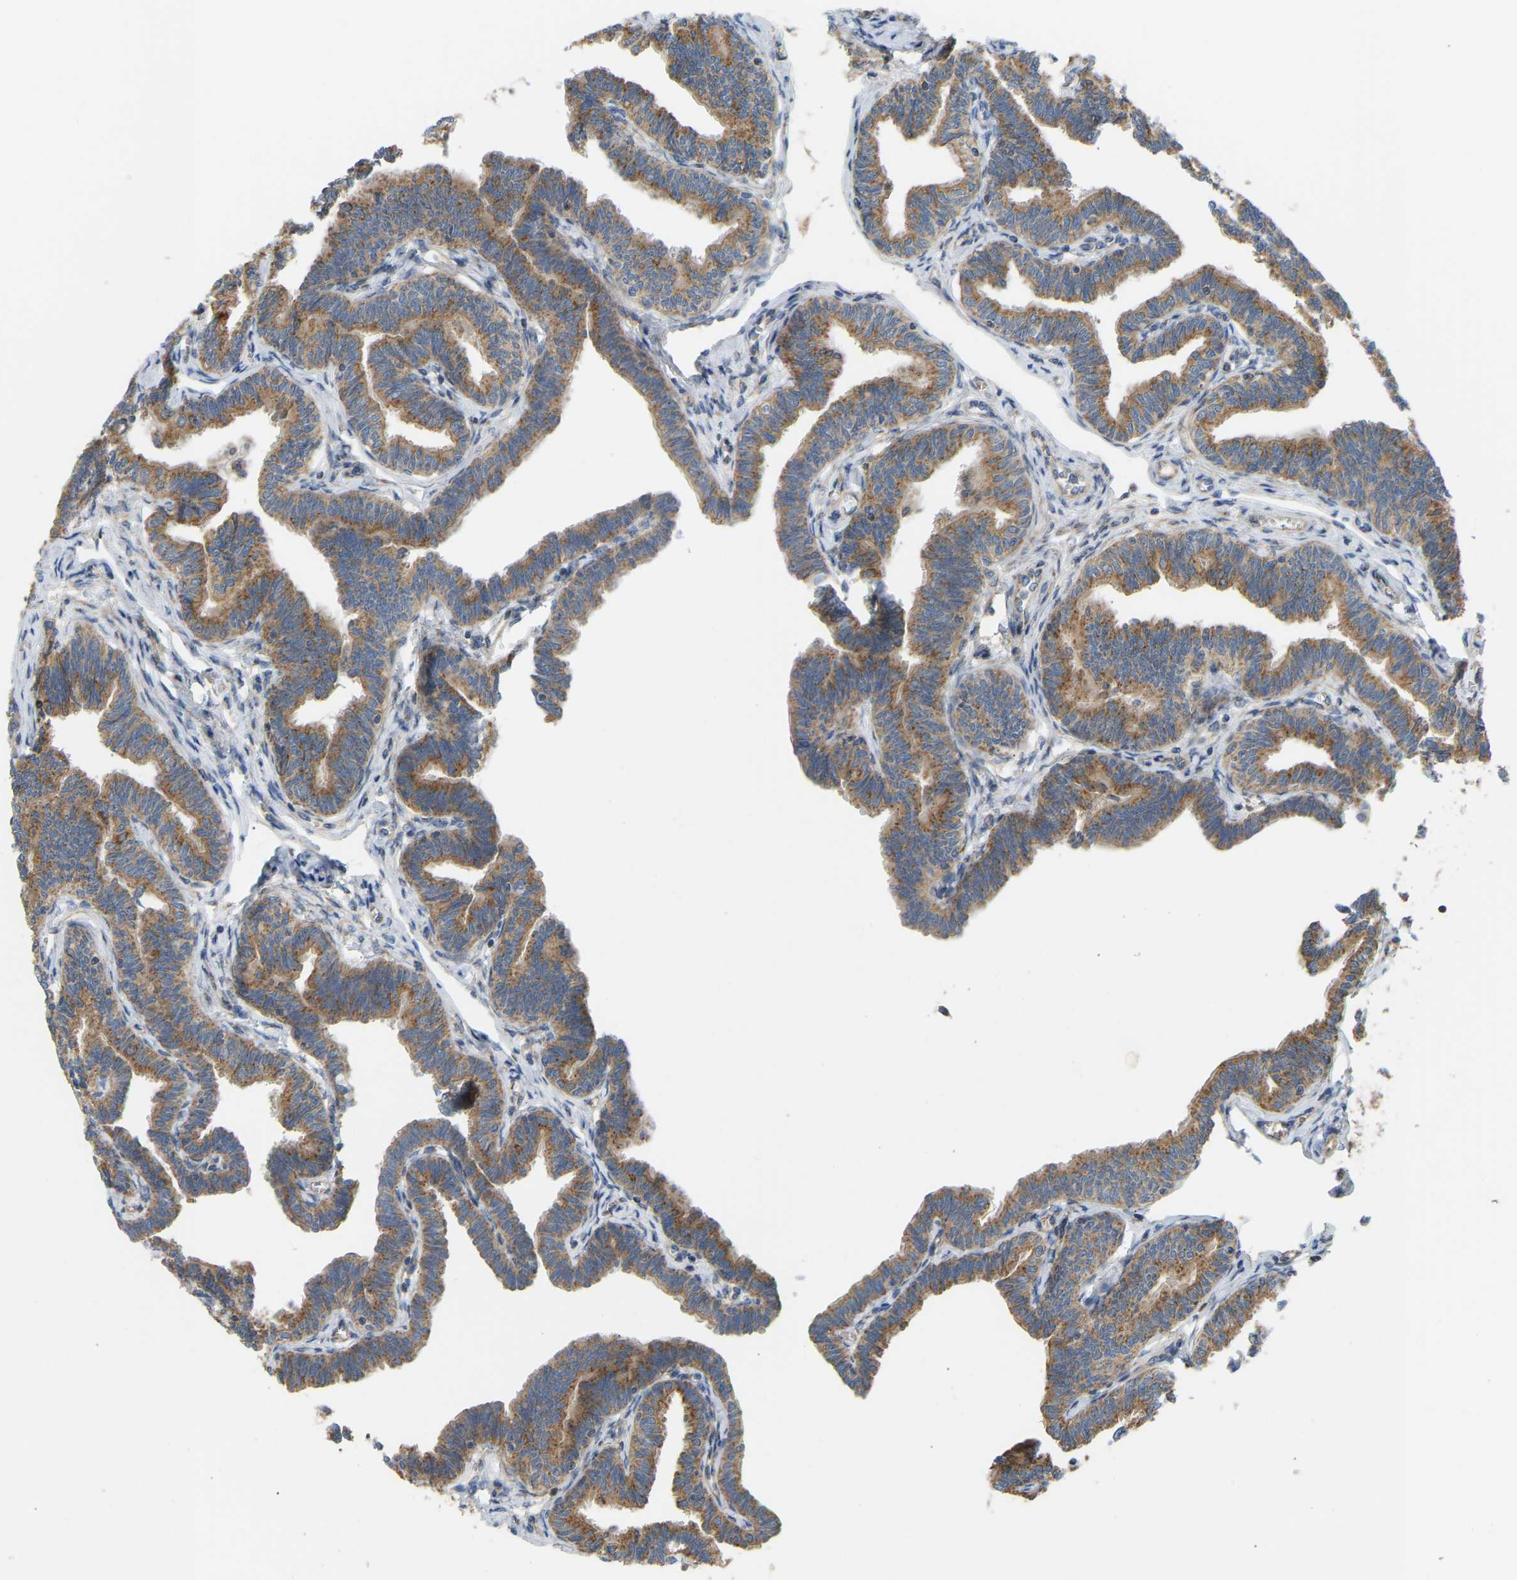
{"staining": {"intensity": "strong", "quantity": ">75%", "location": "cytoplasmic/membranous"}, "tissue": "fallopian tube", "cell_type": "Glandular cells", "image_type": "normal", "snomed": [{"axis": "morphology", "description": "Normal tissue, NOS"}, {"axis": "topography", "description": "Fallopian tube"}, {"axis": "topography", "description": "Ovary"}], "caption": "The immunohistochemical stain shows strong cytoplasmic/membranous positivity in glandular cells of unremarkable fallopian tube.", "gene": "YIPF2", "patient": {"sex": "female", "age": 23}}